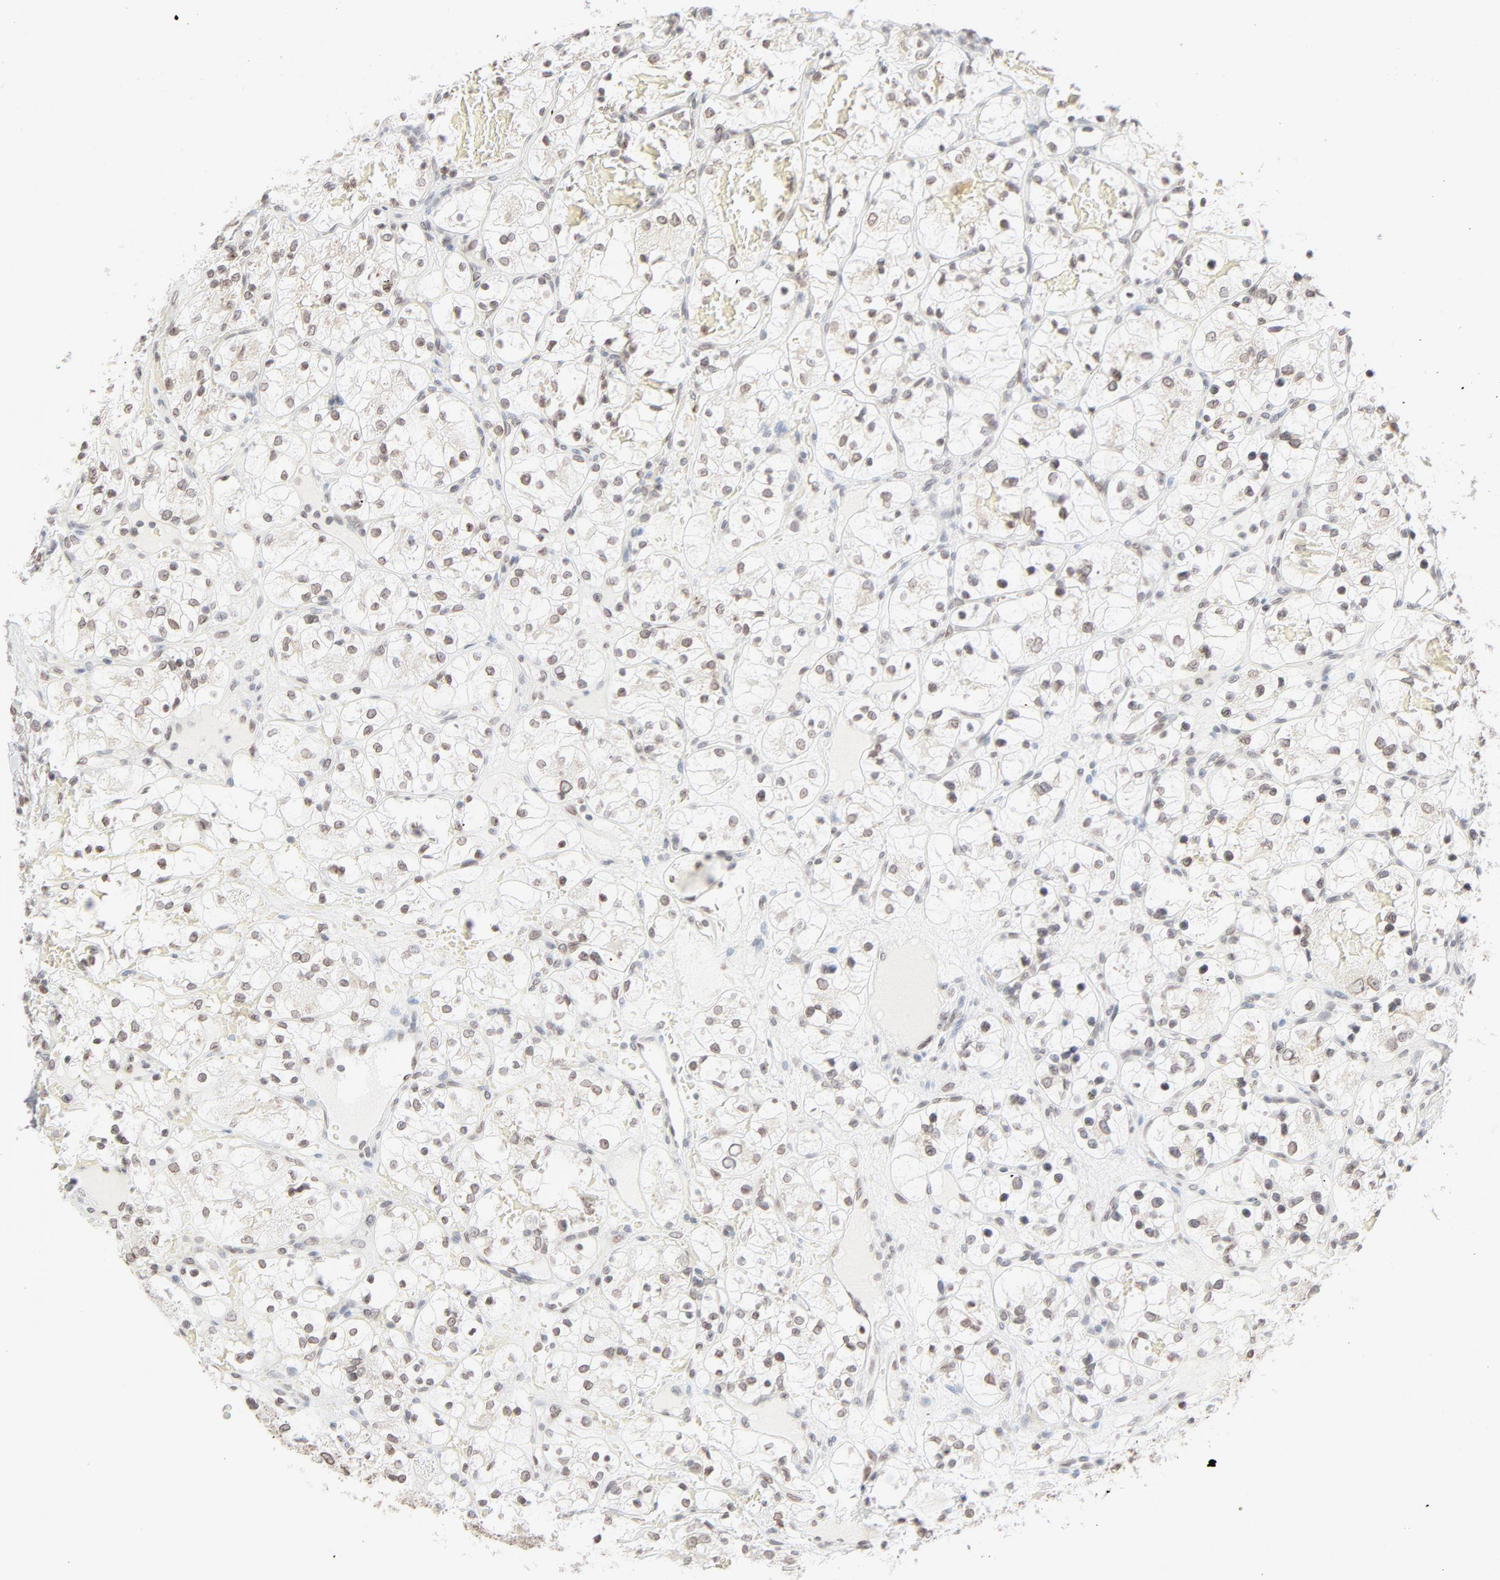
{"staining": {"intensity": "weak", "quantity": "<25%", "location": "cytoplasmic/membranous,nuclear"}, "tissue": "renal cancer", "cell_type": "Tumor cells", "image_type": "cancer", "snomed": [{"axis": "morphology", "description": "Adenocarcinoma, NOS"}, {"axis": "topography", "description": "Kidney"}], "caption": "Adenocarcinoma (renal) was stained to show a protein in brown. There is no significant staining in tumor cells. (Brightfield microscopy of DAB immunohistochemistry at high magnification).", "gene": "MAD1L1", "patient": {"sex": "female", "age": 60}}